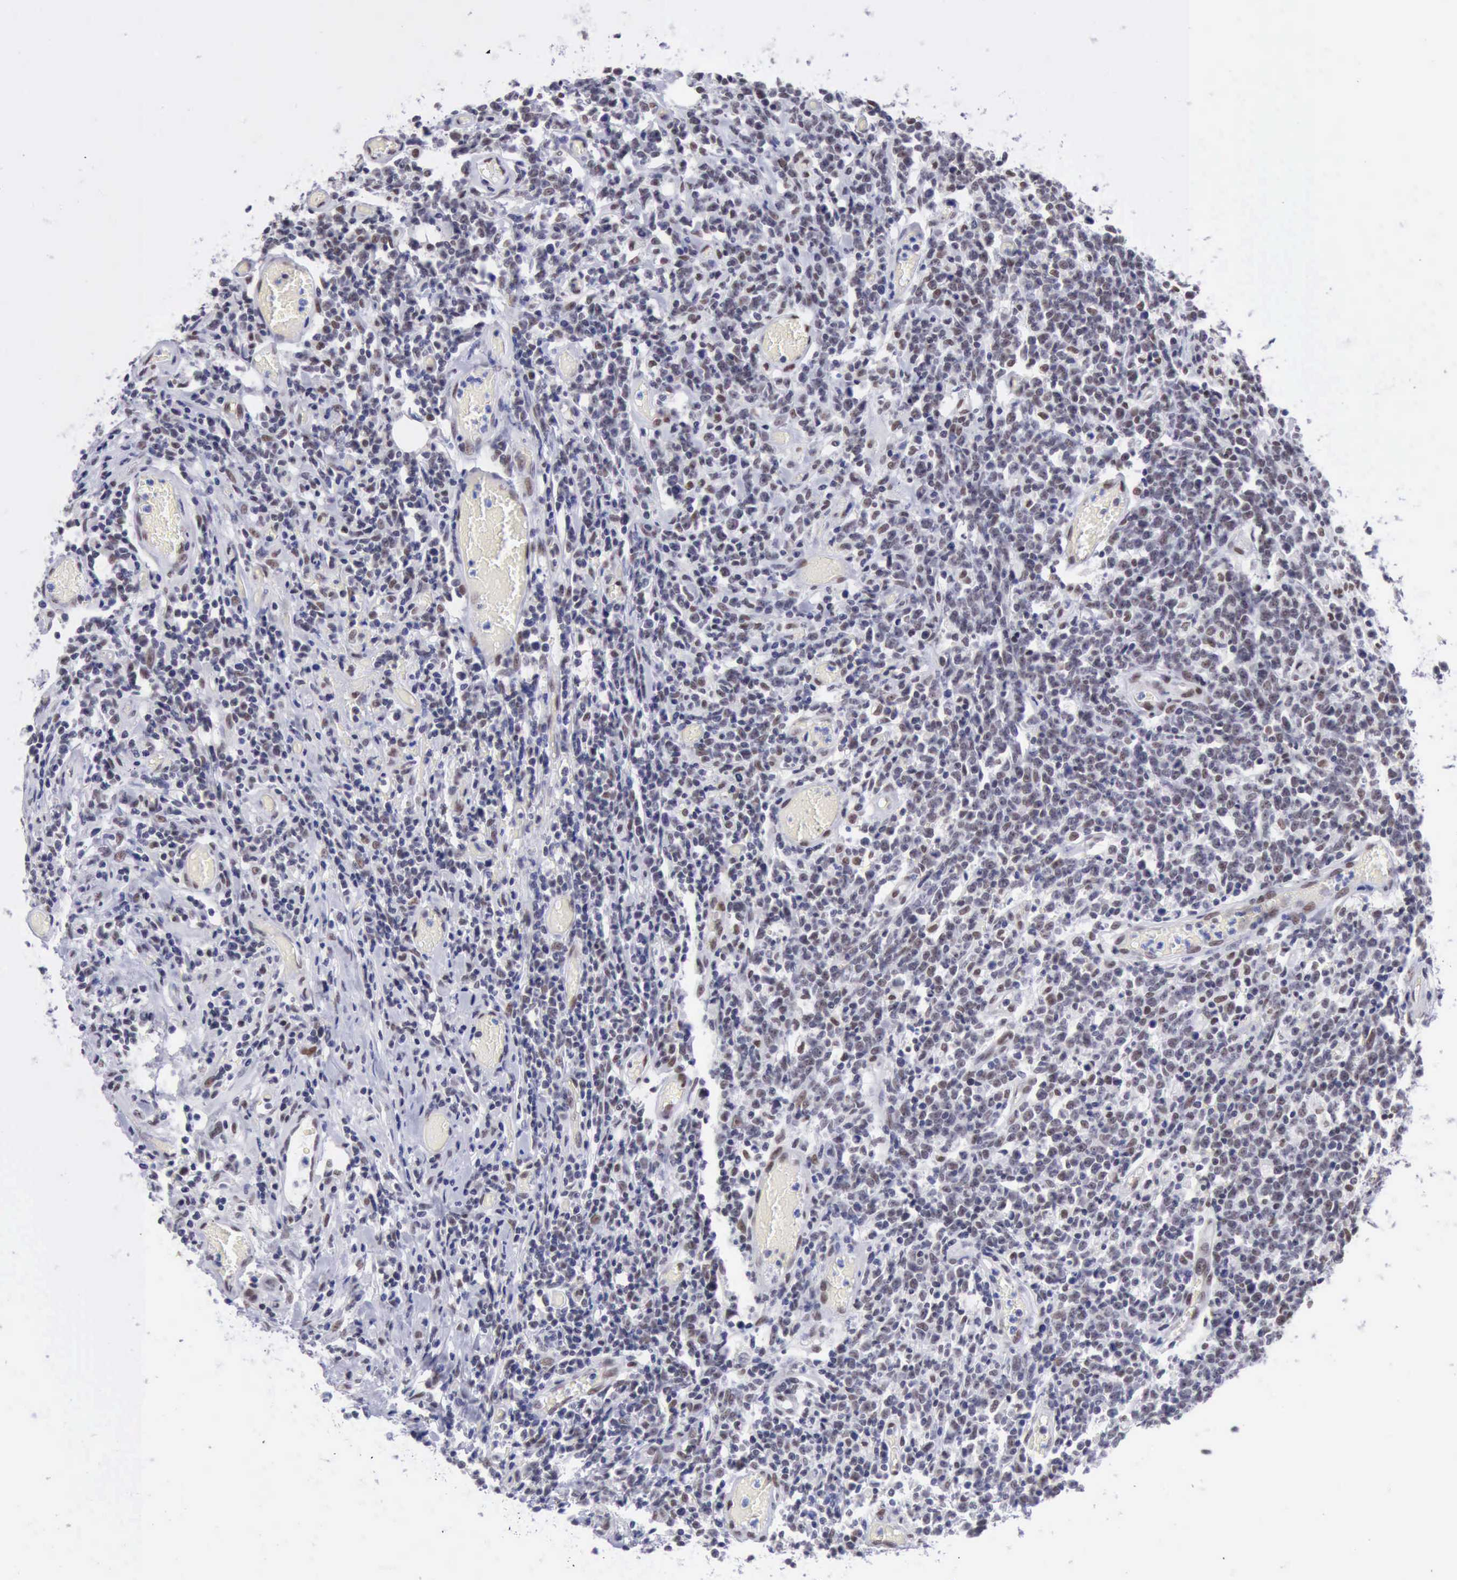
{"staining": {"intensity": "weak", "quantity": "<25%", "location": "nuclear"}, "tissue": "lymphoma", "cell_type": "Tumor cells", "image_type": "cancer", "snomed": [{"axis": "morphology", "description": "Malignant lymphoma, non-Hodgkin's type, High grade"}, {"axis": "topography", "description": "Colon"}], "caption": "The IHC micrograph has no significant staining in tumor cells of malignant lymphoma, non-Hodgkin's type (high-grade) tissue.", "gene": "ERCC4", "patient": {"sex": "male", "age": 82}}